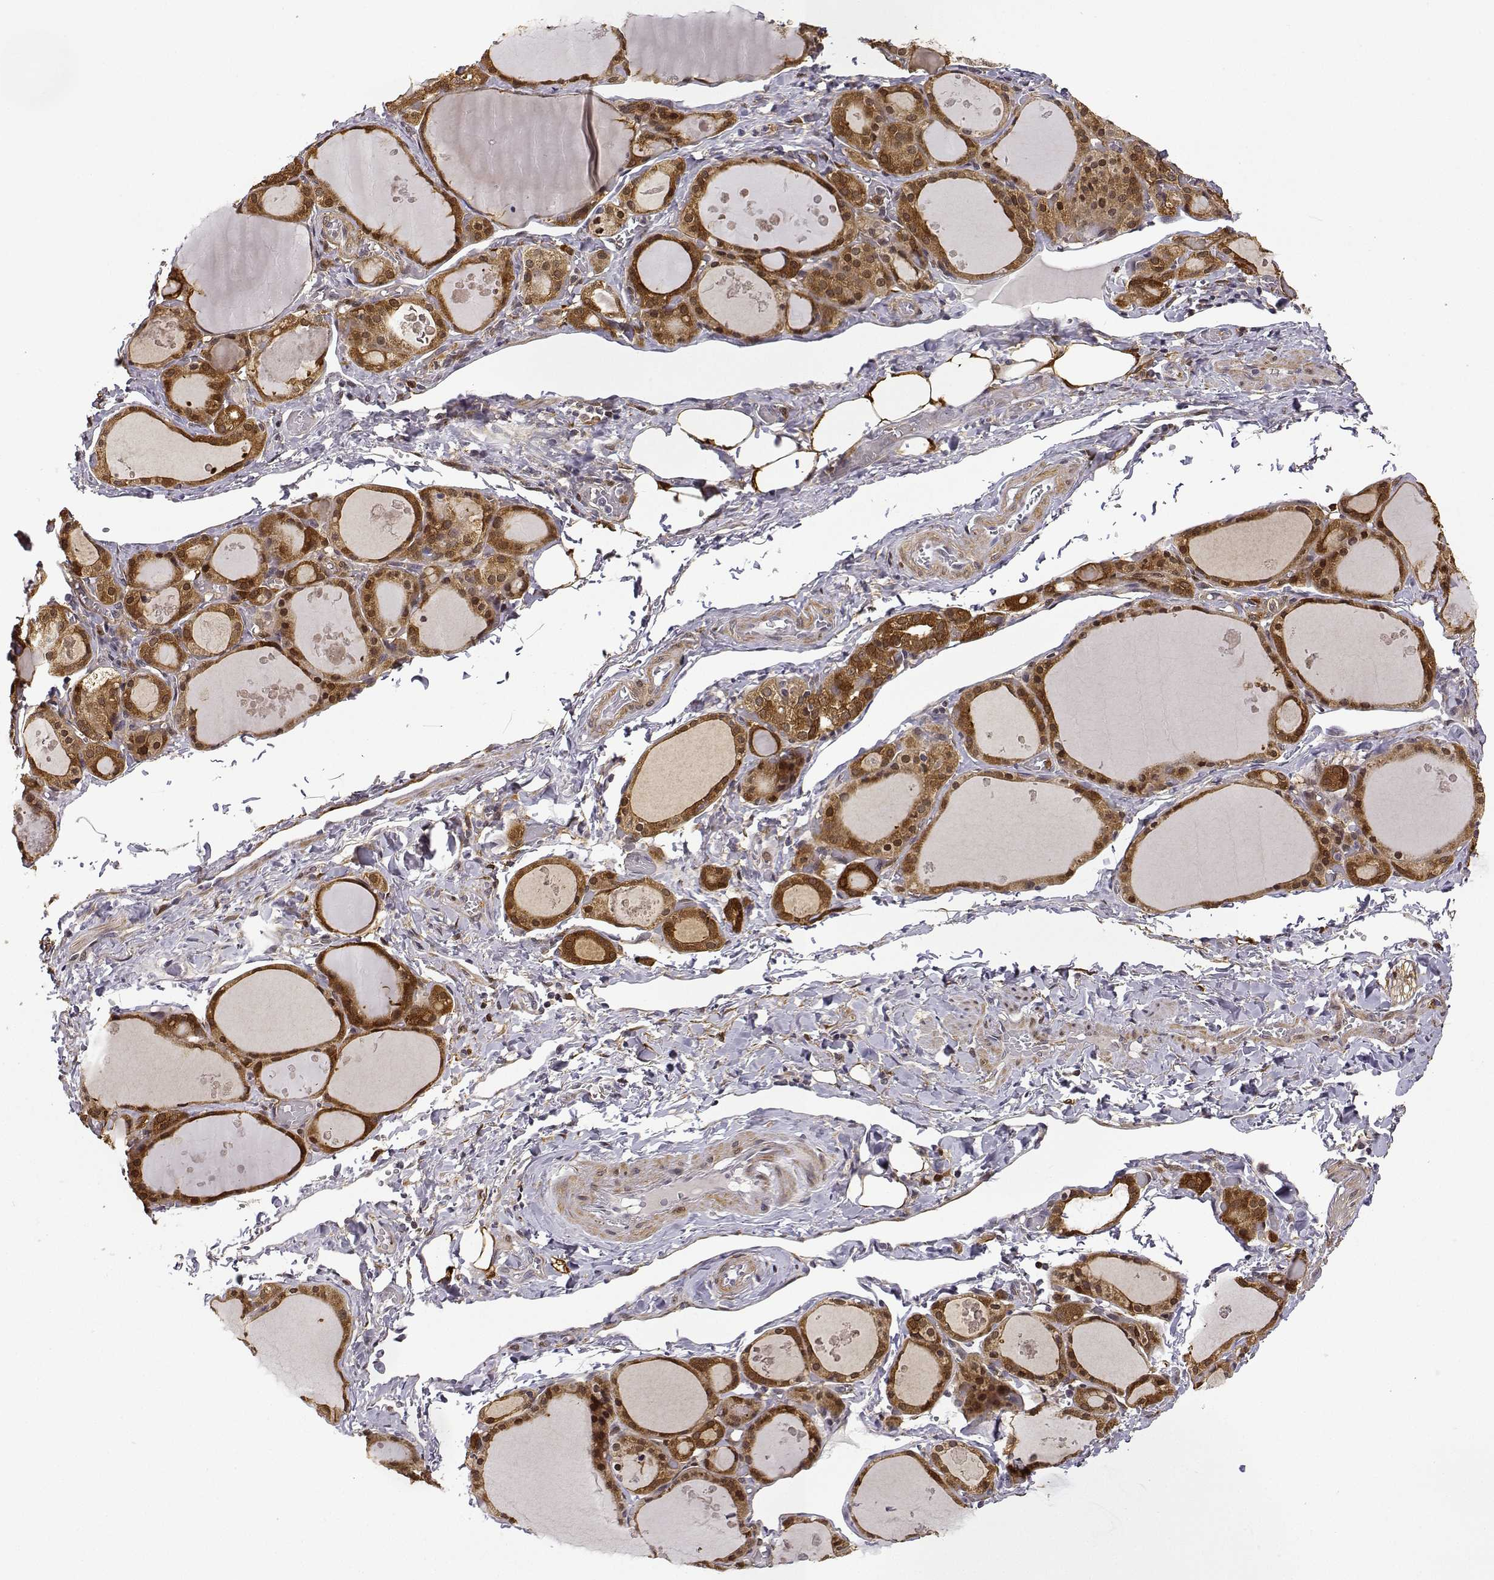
{"staining": {"intensity": "strong", "quantity": ">75%", "location": "cytoplasmic/membranous"}, "tissue": "thyroid gland", "cell_type": "Glandular cells", "image_type": "normal", "snomed": [{"axis": "morphology", "description": "Normal tissue, NOS"}, {"axis": "topography", "description": "Thyroid gland"}], "caption": "Brown immunohistochemical staining in unremarkable human thyroid gland demonstrates strong cytoplasmic/membranous positivity in approximately >75% of glandular cells.", "gene": "PHGDH", "patient": {"sex": "male", "age": 68}}